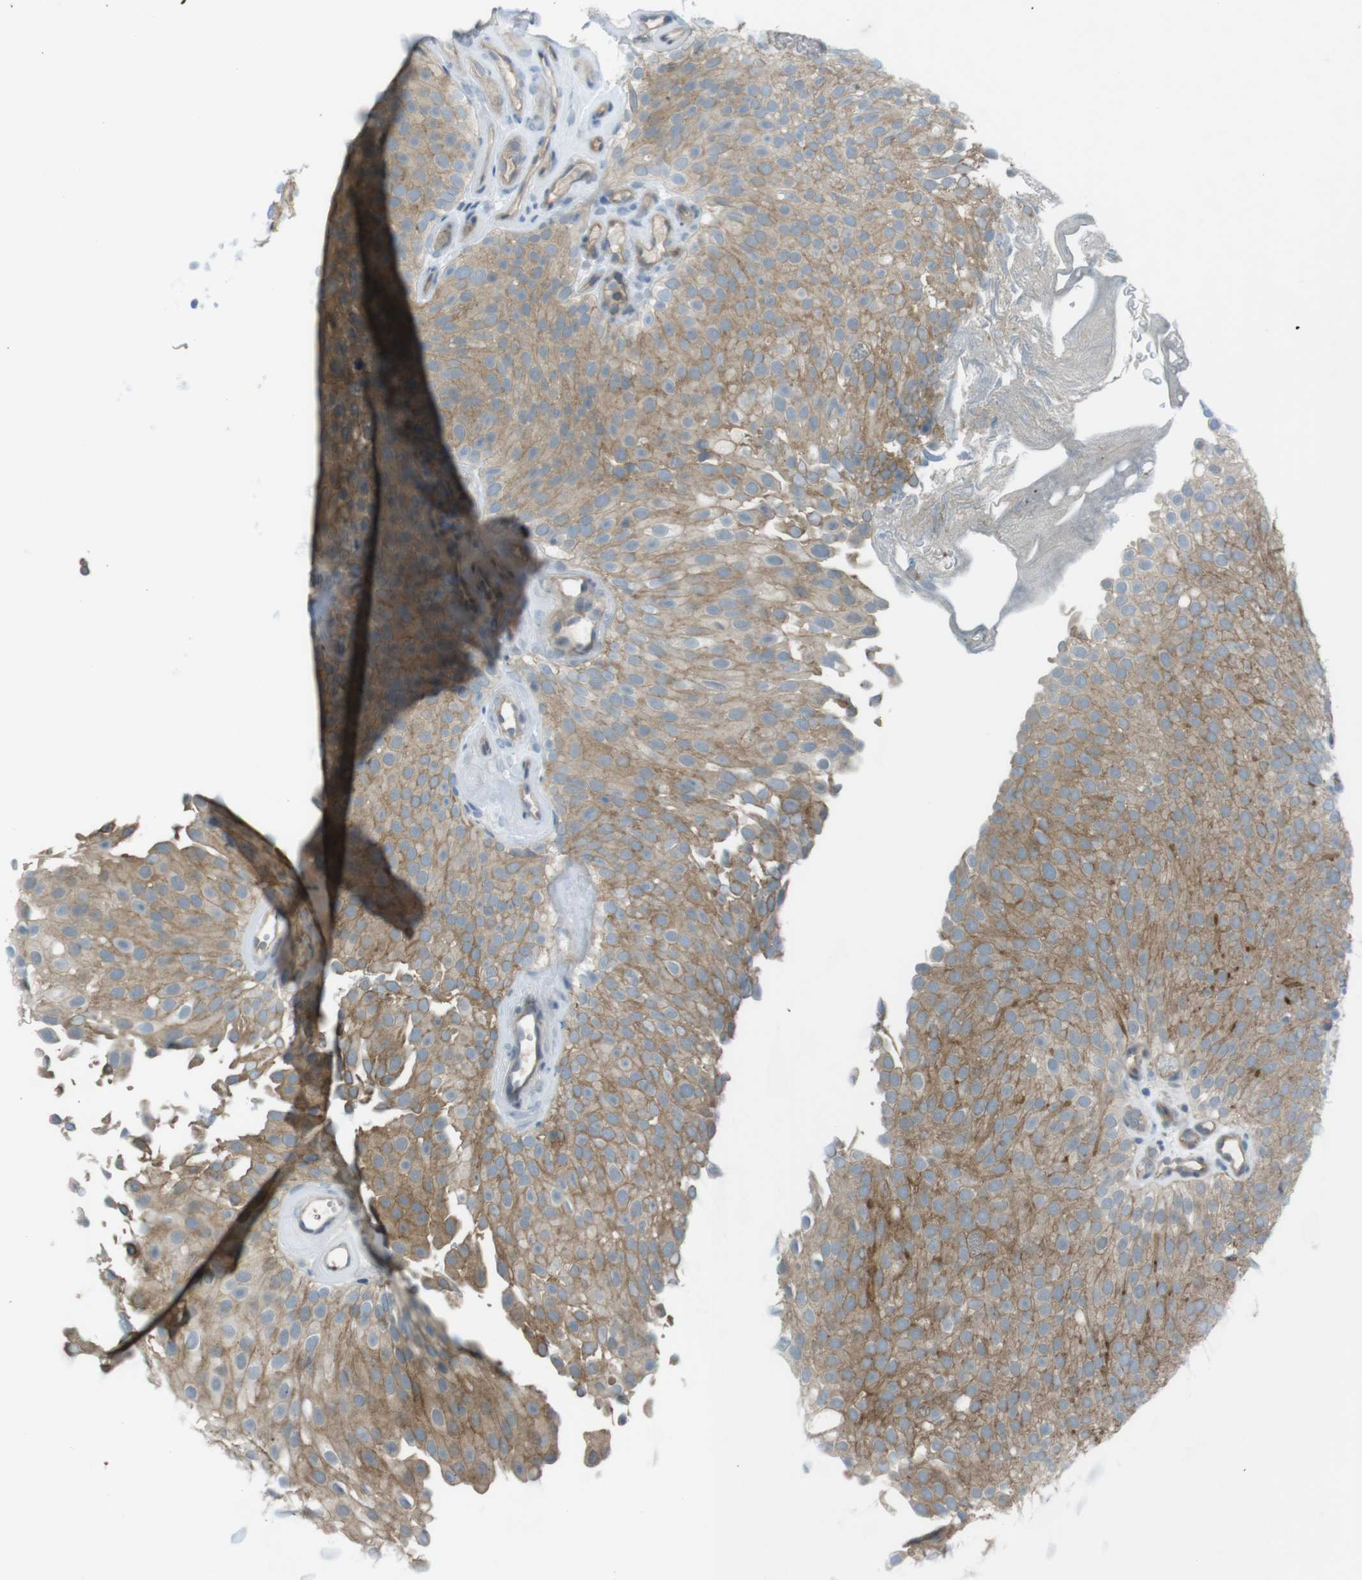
{"staining": {"intensity": "moderate", "quantity": ">75%", "location": "cytoplasmic/membranous"}, "tissue": "urothelial cancer", "cell_type": "Tumor cells", "image_type": "cancer", "snomed": [{"axis": "morphology", "description": "Urothelial carcinoma, Low grade"}, {"axis": "topography", "description": "Urinary bladder"}], "caption": "Protein expression analysis of urothelial cancer displays moderate cytoplasmic/membranous positivity in approximately >75% of tumor cells.", "gene": "ZDHHC20", "patient": {"sex": "male", "age": 78}}